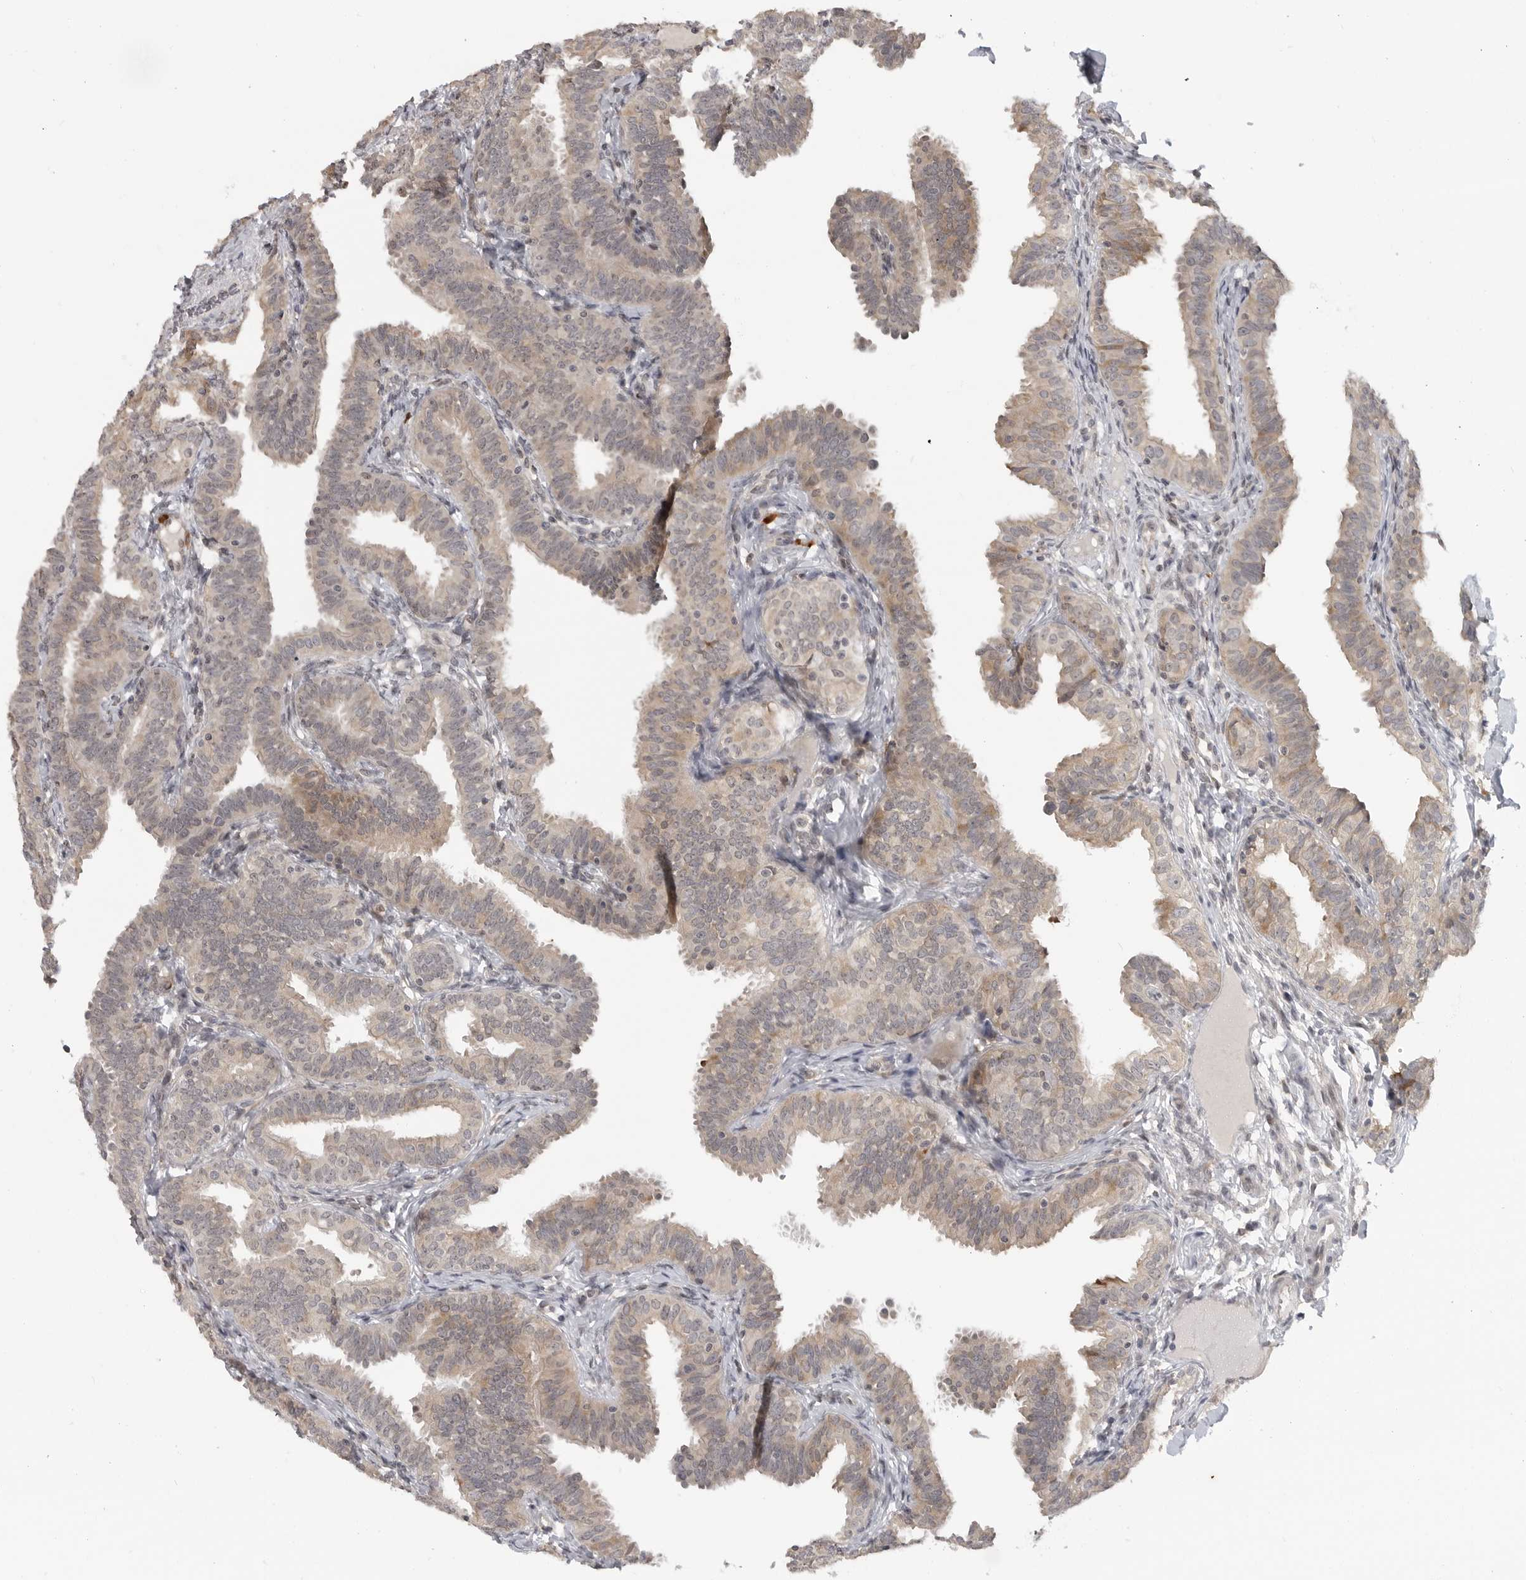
{"staining": {"intensity": "weak", "quantity": ">75%", "location": "cytoplasmic/membranous,nuclear"}, "tissue": "fallopian tube", "cell_type": "Glandular cells", "image_type": "normal", "snomed": [{"axis": "morphology", "description": "Normal tissue, NOS"}, {"axis": "topography", "description": "Fallopian tube"}], "caption": "Protein staining exhibits weak cytoplasmic/membranous,nuclear staining in approximately >75% of glandular cells in benign fallopian tube.", "gene": "CEP295NL", "patient": {"sex": "female", "age": 35}}